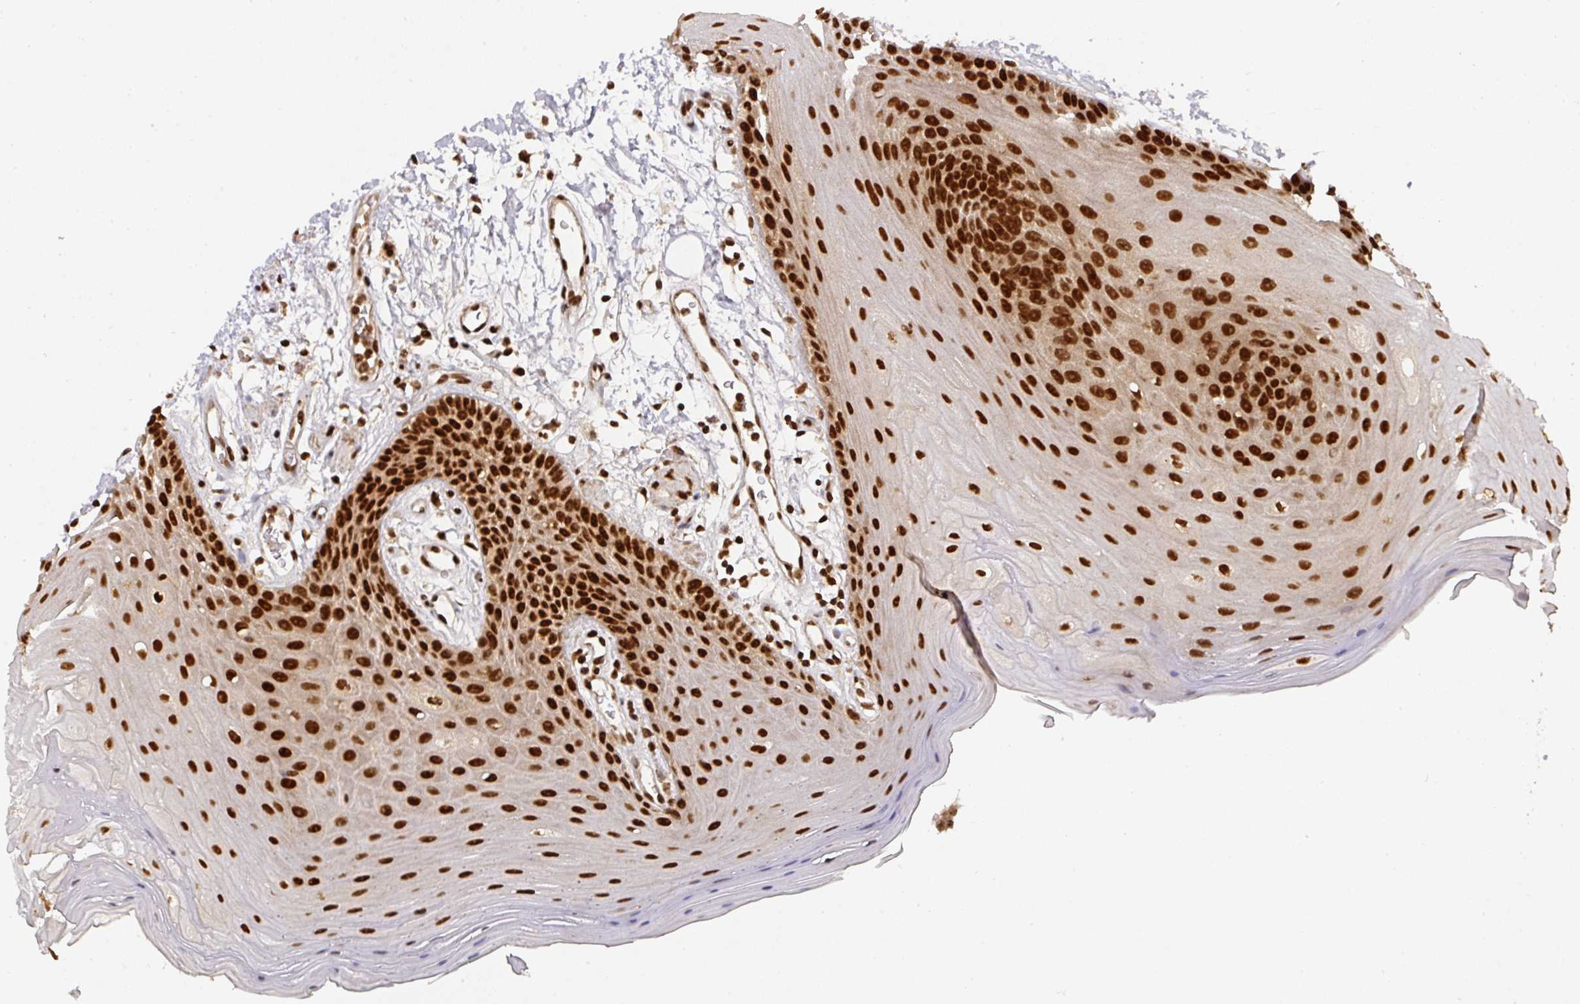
{"staining": {"intensity": "strong", "quantity": ">75%", "location": "nuclear"}, "tissue": "oral mucosa", "cell_type": "Squamous epithelial cells", "image_type": "normal", "snomed": [{"axis": "morphology", "description": "Normal tissue, NOS"}, {"axis": "topography", "description": "Oral tissue"}, {"axis": "topography", "description": "Tounge, NOS"}], "caption": "A high-resolution image shows IHC staining of benign oral mucosa, which exhibits strong nuclear positivity in approximately >75% of squamous epithelial cells. (DAB (3,3'-diaminobenzidine) IHC, brown staining for protein, blue staining for nuclei).", "gene": "DIDO1", "patient": {"sex": "female", "age": 59}}